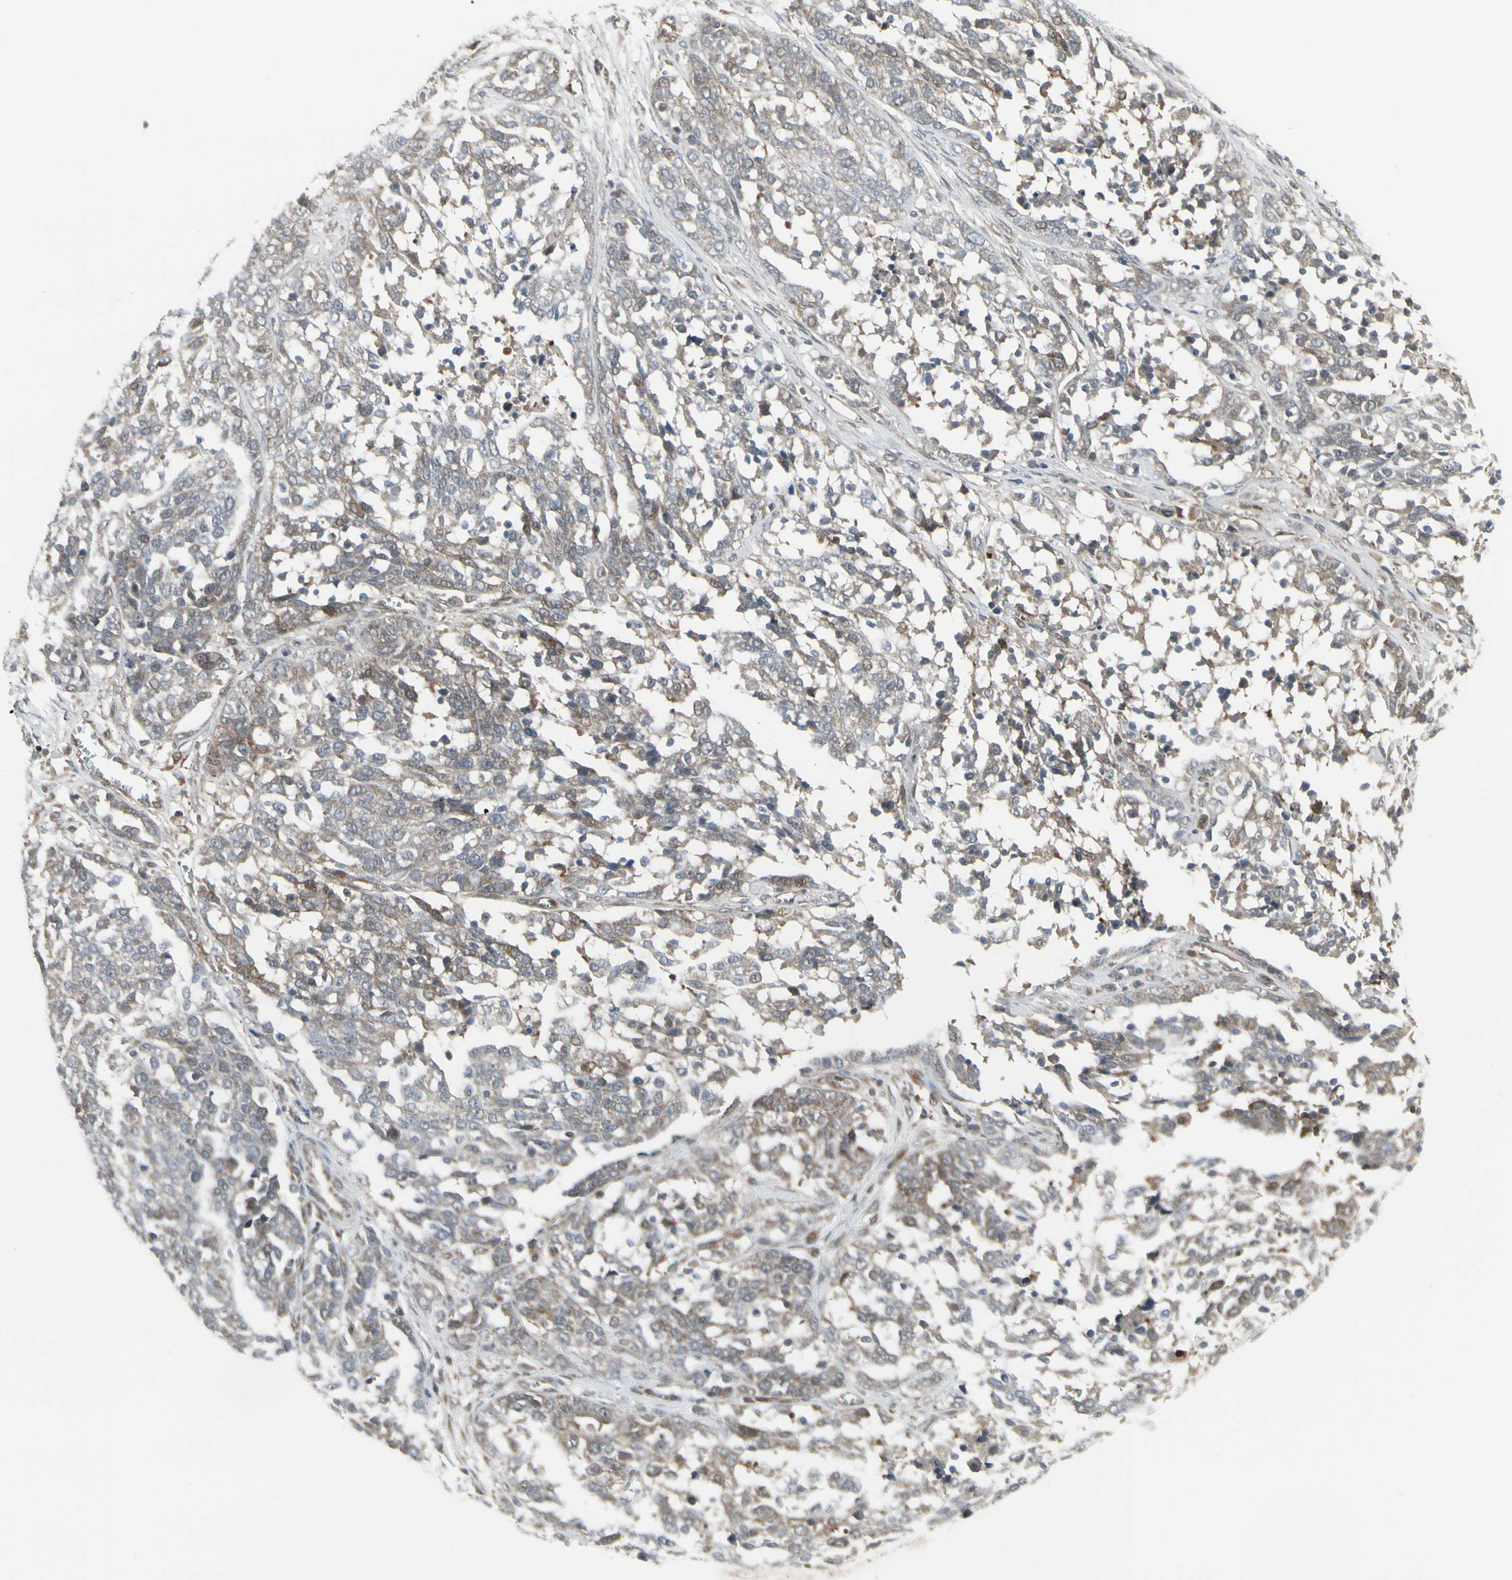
{"staining": {"intensity": "weak", "quantity": ">75%", "location": "cytoplasmic/membranous"}, "tissue": "ovarian cancer", "cell_type": "Tumor cells", "image_type": "cancer", "snomed": [{"axis": "morphology", "description": "Cystadenocarcinoma, serous, NOS"}, {"axis": "topography", "description": "Ovary"}], "caption": "Approximately >75% of tumor cells in human ovarian cancer (serous cystadenocarcinoma) exhibit weak cytoplasmic/membranous protein expression as visualized by brown immunohistochemical staining.", "gene": "IGFBP6", "patient": {"sex": "female", "age": 44}}